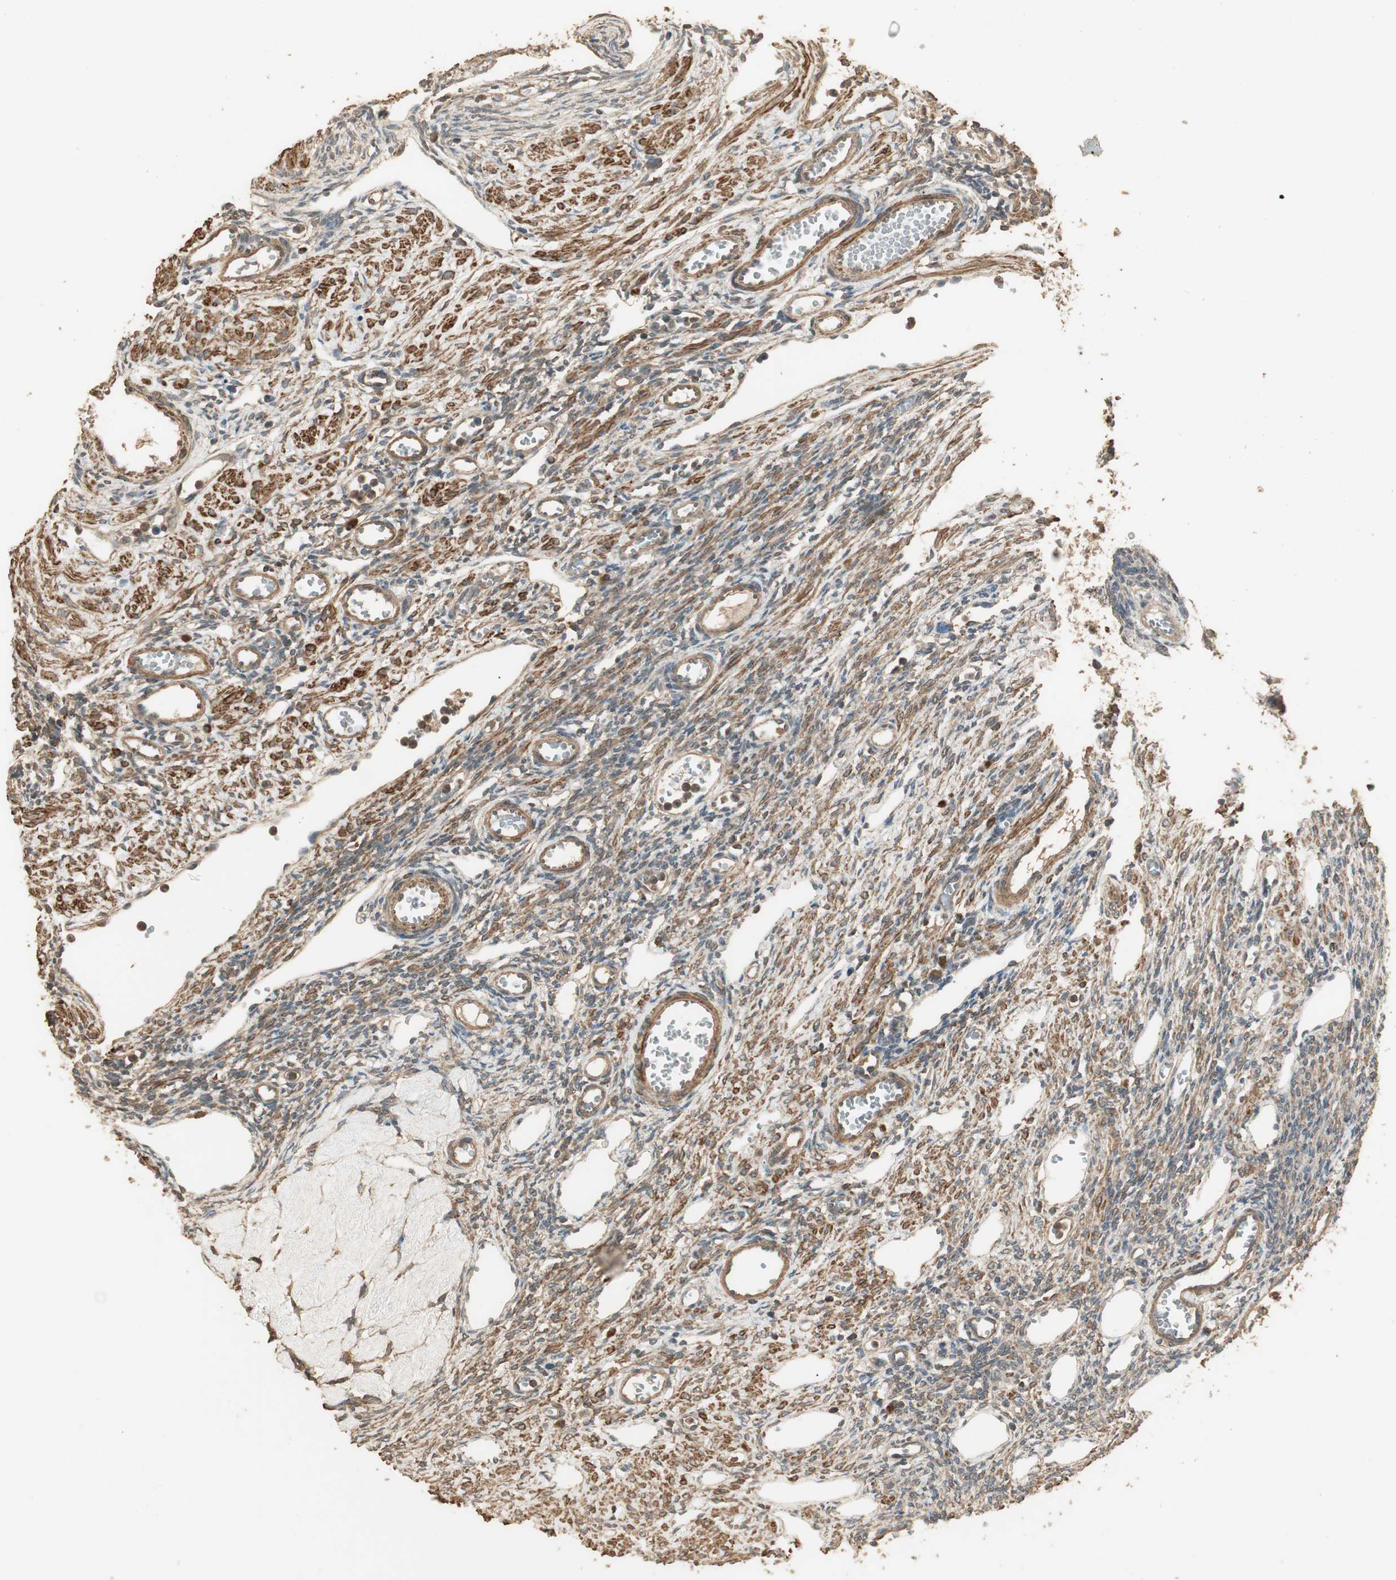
{"staining": {"intensity": "moderate", "quantity": ">75%", "location": "cytoplasmic/membranous"}, "tissue": "ovary", "cell_type": "Follicle cells", "image_type": "normal", "snomed": [{"axis": "morphology", "description": "Normal tissue, NOS"}, {"axis": "topography", "description": "Ovary"}], "caption": "Immunohistochemical staining of normal human ovary displays moderate cytoplasmic/membranous protein expression in about >75% of follicle cells. (Stains: DAB (3,3'-diaminobenzidine) in brown, nuclei in blue, Microscopy: brightfield microscopy at high magnification).", "gene": "USP2", "patient": {"sex": "female", "age": 33}}